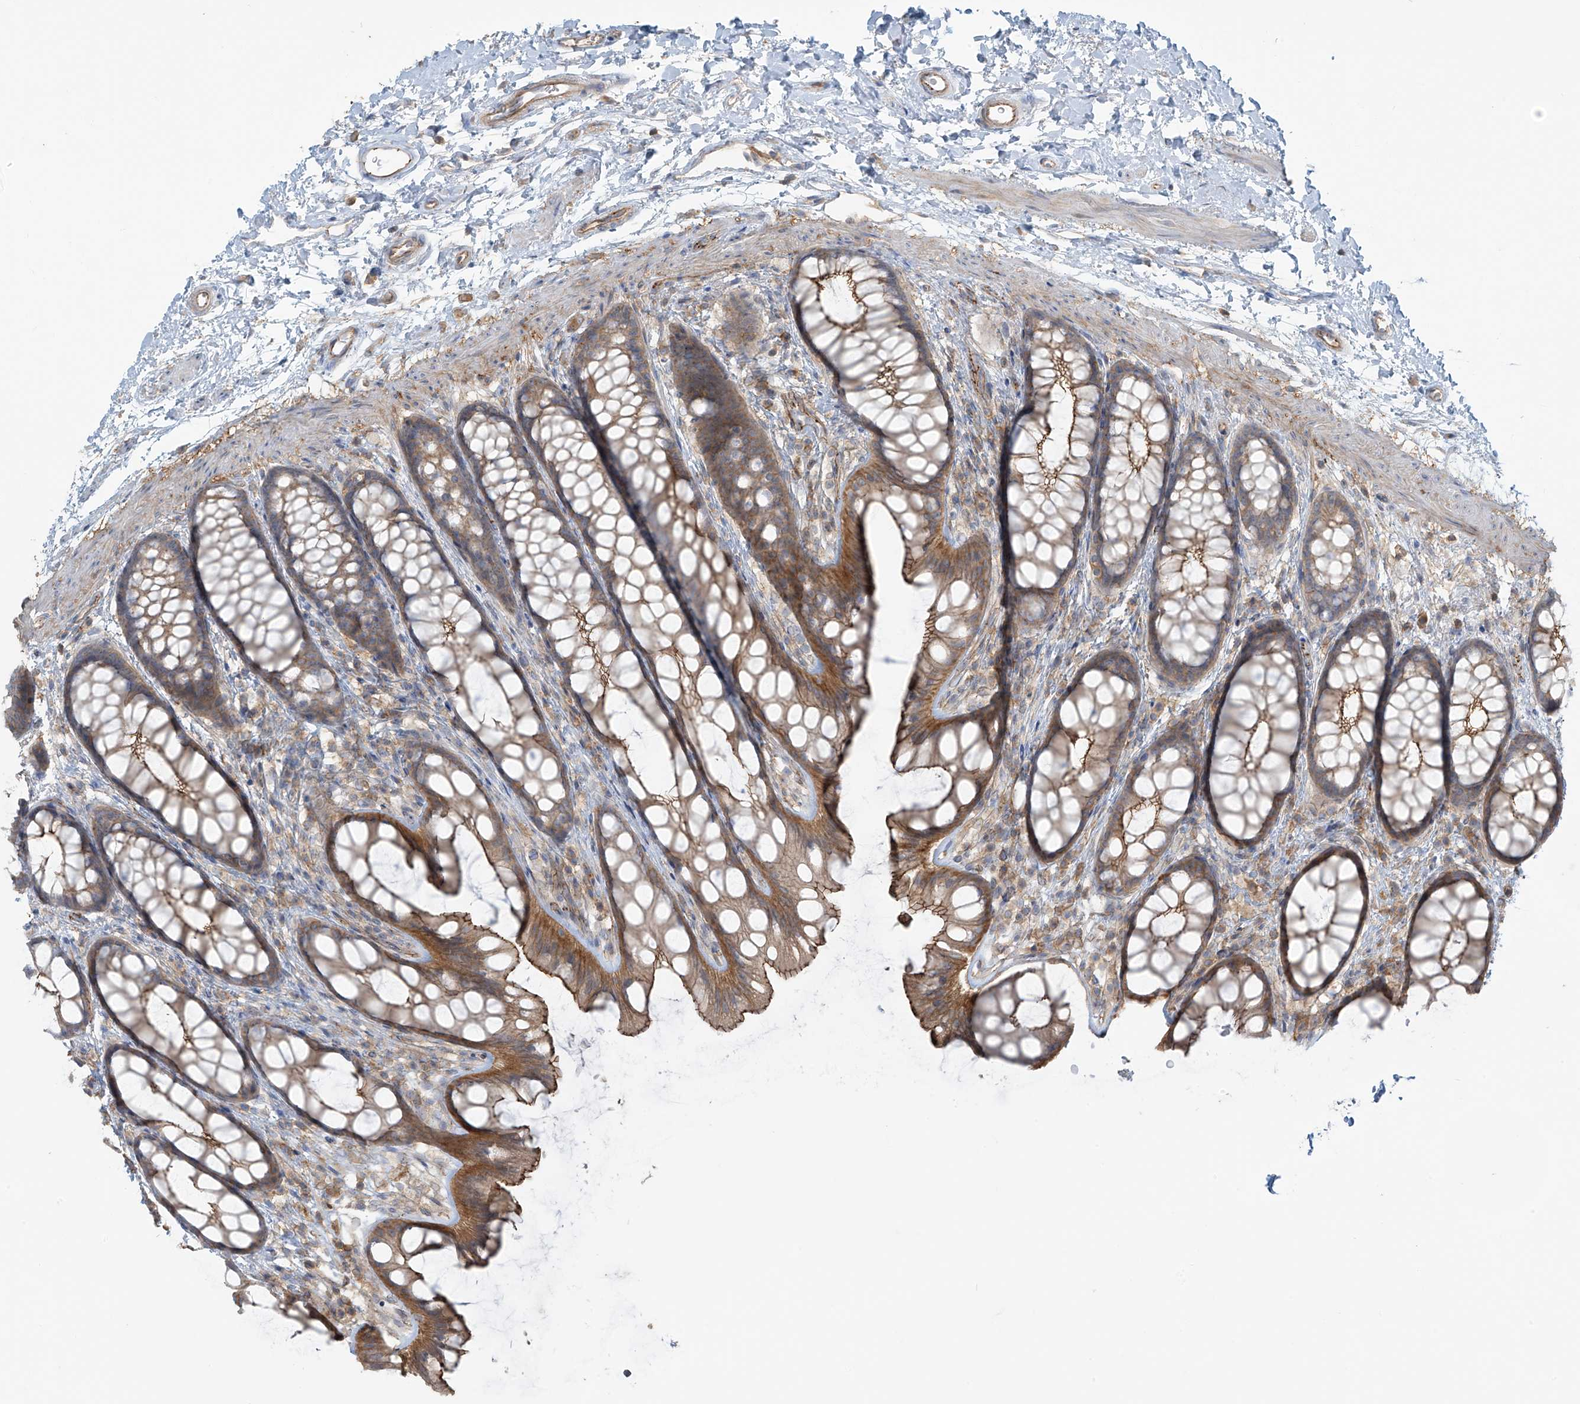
{"staining": {"intensity": "moderate", "quantity": ">75%", "location": "cytoplasmic/membranous"}, "tissue": "rectum", "cell_type": "Glandular cells", "image_type": "normal", "snomed": [{"axis": "morphology", "description": "Normal tissue, NOS"}, {"axis": "topography", "description": "Rectum"}], "caption": "Protein staining by IHC shows moderate cytoplasmic/membranous positivity in about >75% of glandular cells in unremarkable rectum. (IHC, brightfield microscopy, high magnification).", "gene": "SLC9A2", "patient": {"sex": "female", "age": 65}}